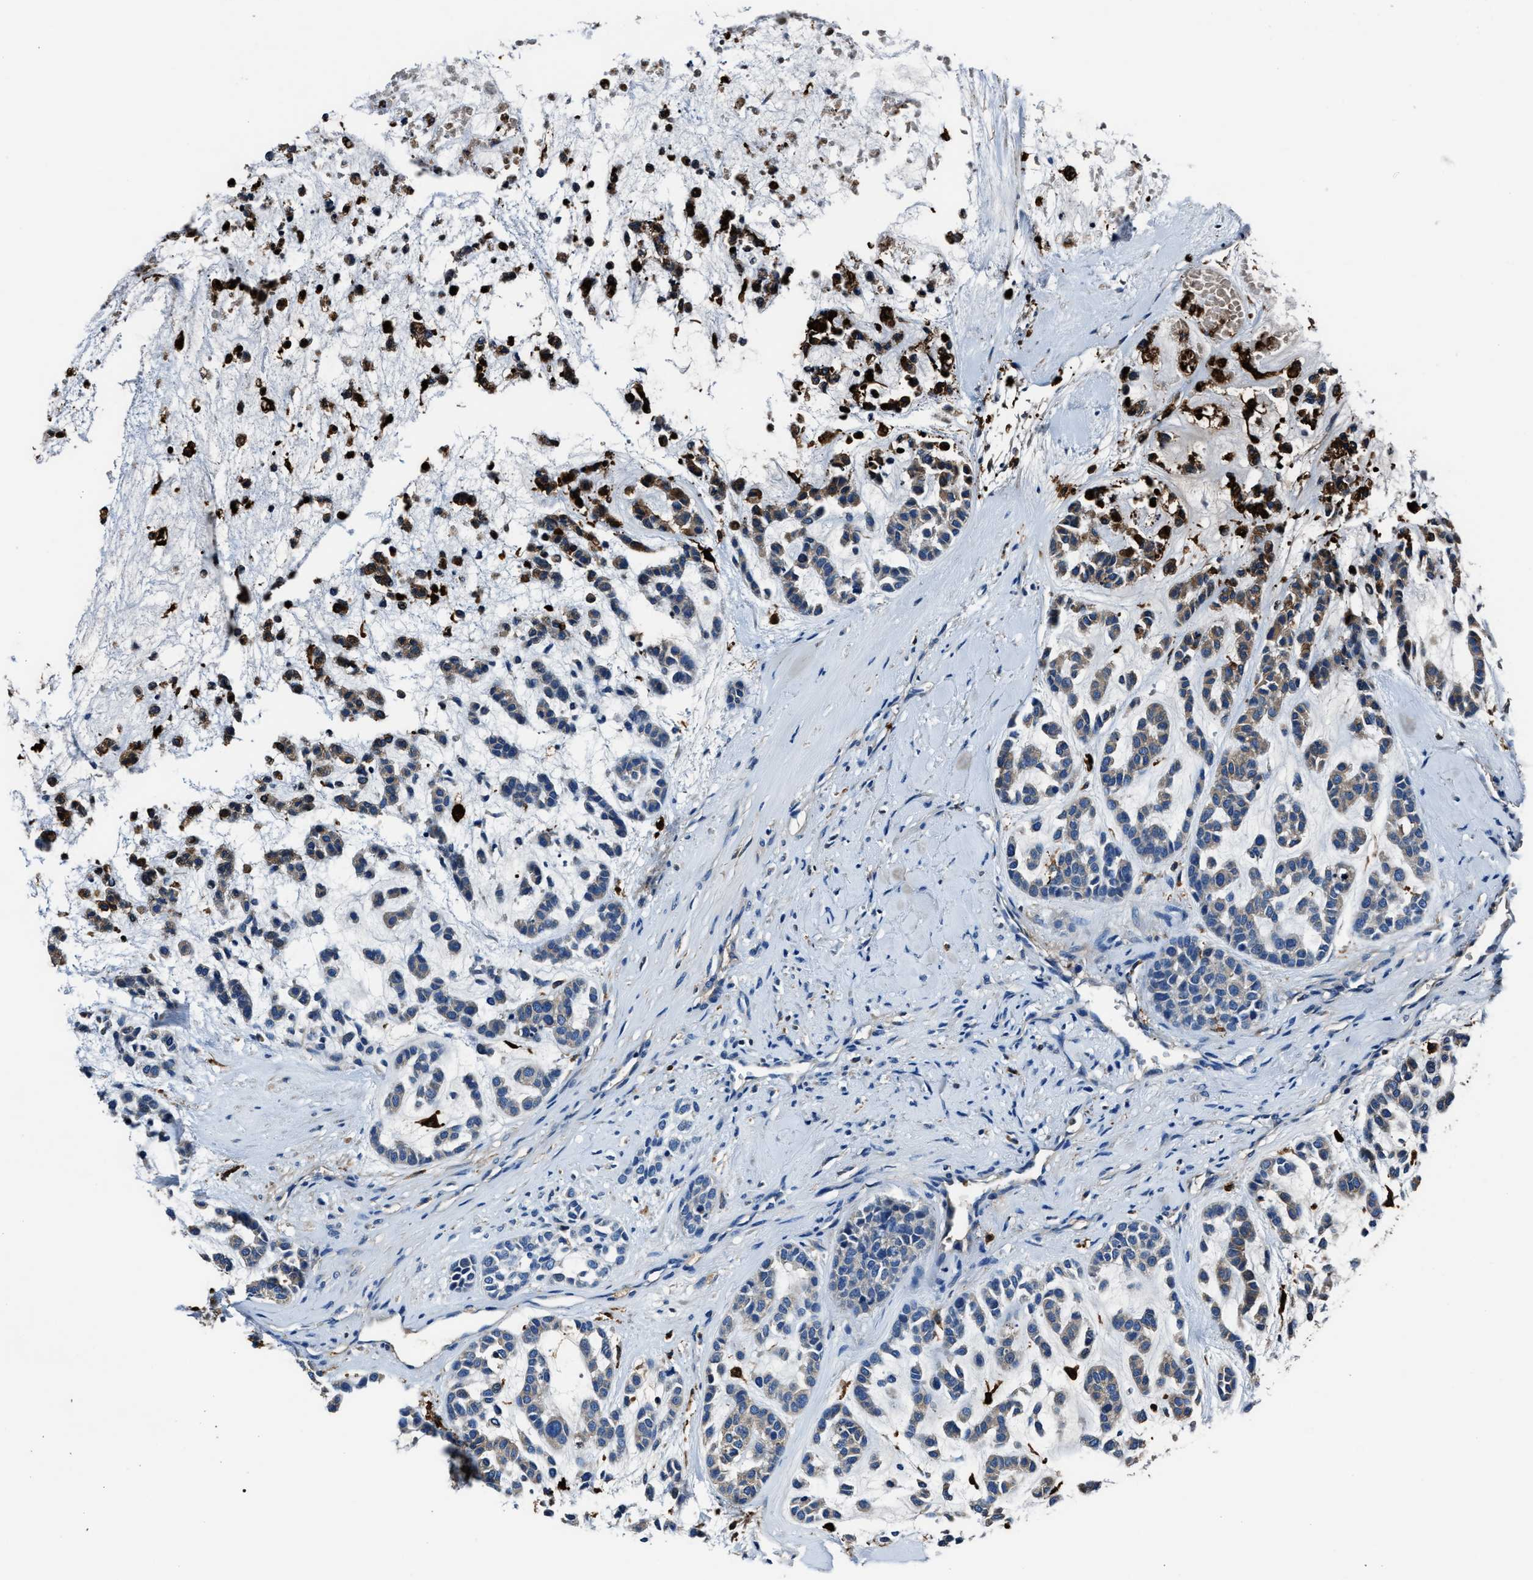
{"staining": {"intensity": "moderate", "quantity": ">75%", "location": "cytoplasmic/membranous"}, "tissue": "head and neck cancer", "cell_type": "Tumor cells", "image_type": "cancer", "snomed": [{"axis": "morphology", "description": "Adenocarcinoma, NOS"}, {"axis": "morphology", "description": "Adenoma, NOS"}, {"axis": "topography", "description": "Head-Neck"}], "caption": "Protein expression analysis of human head and neck cancer reveals moderate cytoplasmic/membranous expression in about >75% of tumor cells.", "gene": "FTL", "patient": {"sex": "female", "age": 55}}